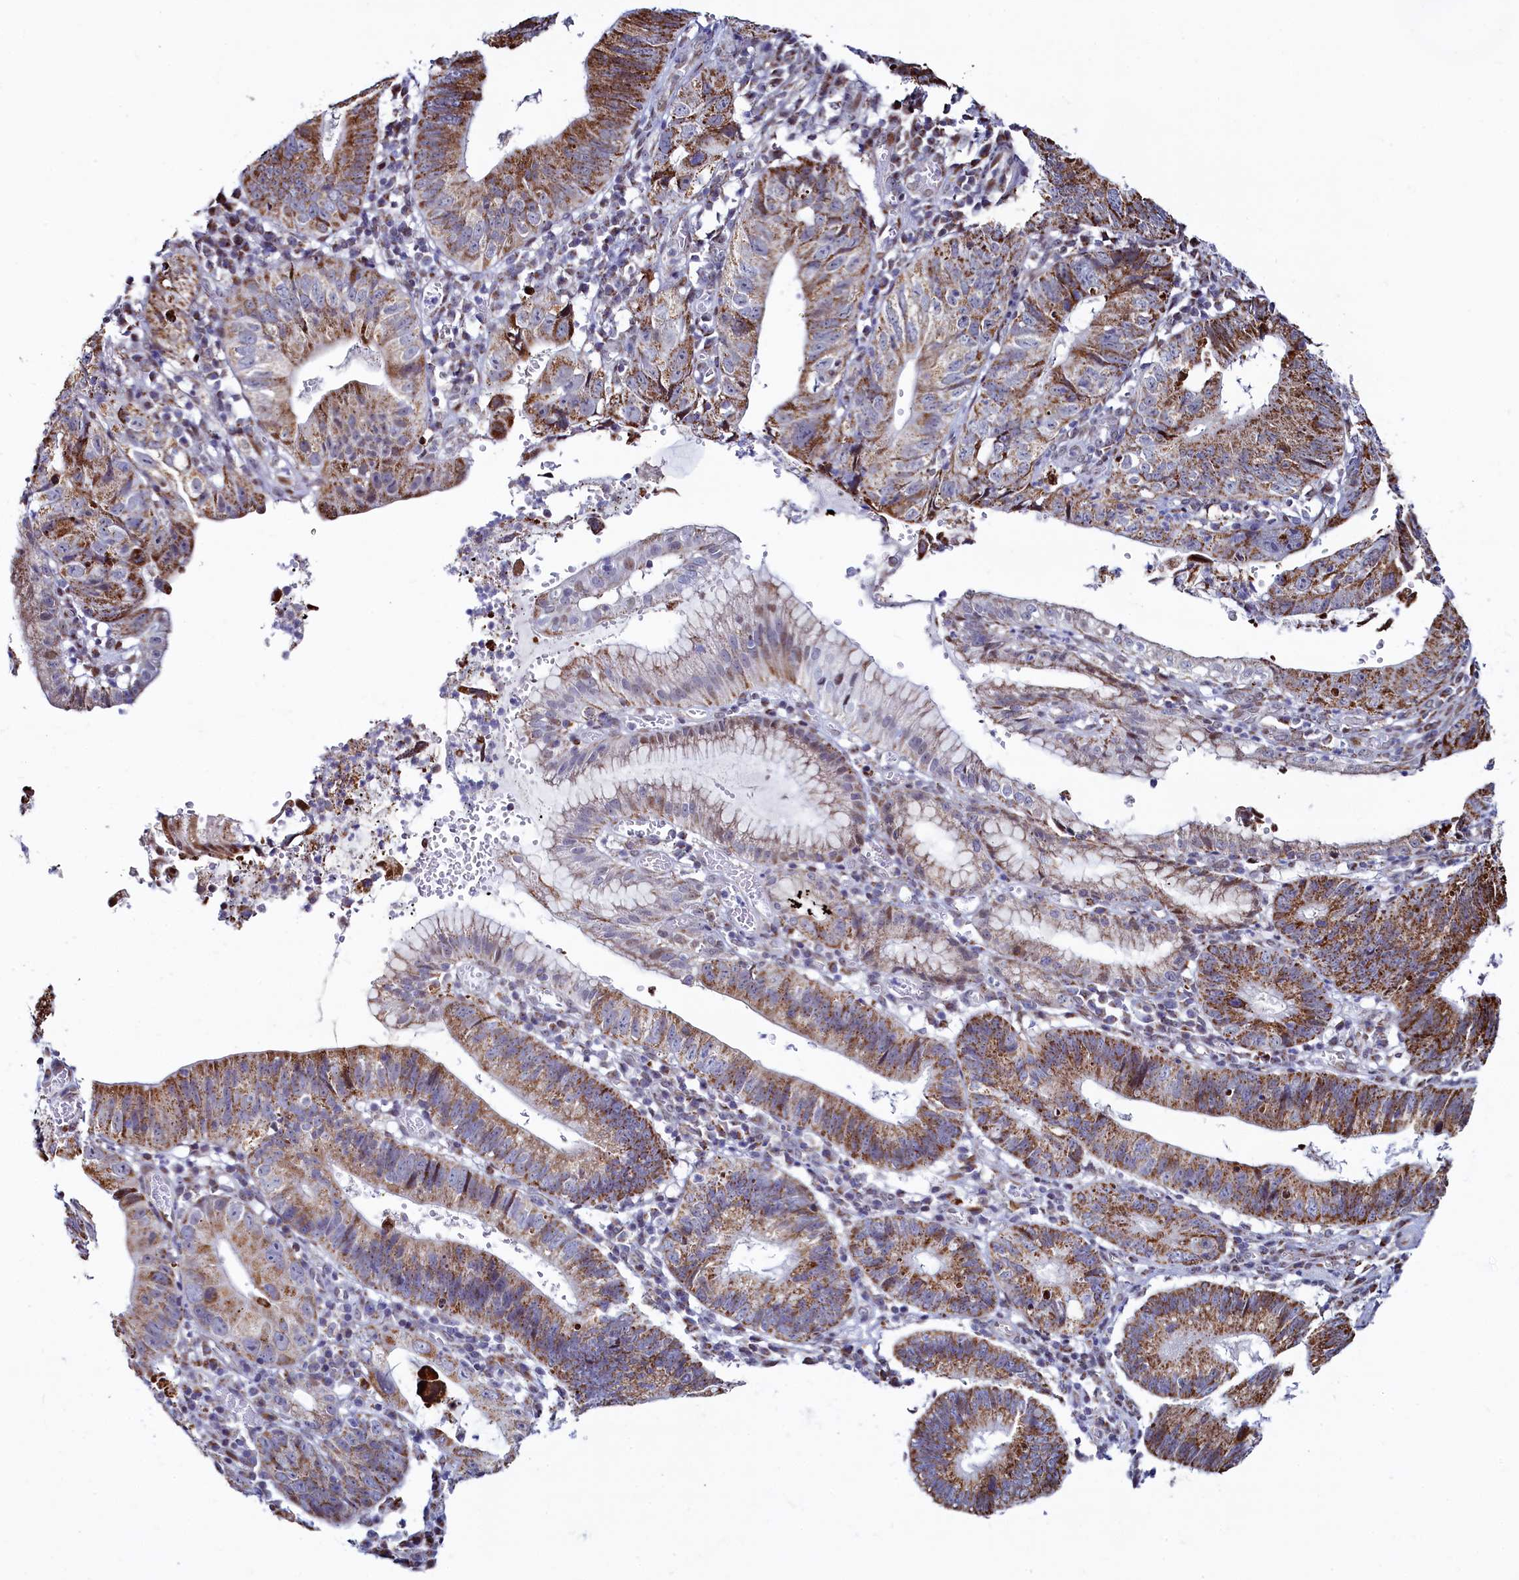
{"staining": {"intensity": "moderate", "quantity": ">75%", "location": "cytoplasmic/membranous"}, "tissue": "stomach cancer", "cell_type": "Tumor cells", "image_type": "cancer", "snomed": [{"axis": "morphology", "description": "Adenocarcinoma, NOS"}, {"axis": "topography", "description": "Stomach"}], "caption": "This micrograph shows IHC staining of human adenocarcinoma (stomach), with medium moderate cytoplasmic/membranous staining in about >75% of tumor cells.", "gene": "HDGFL3", "patient": {"sex": "male", "age": 59}}